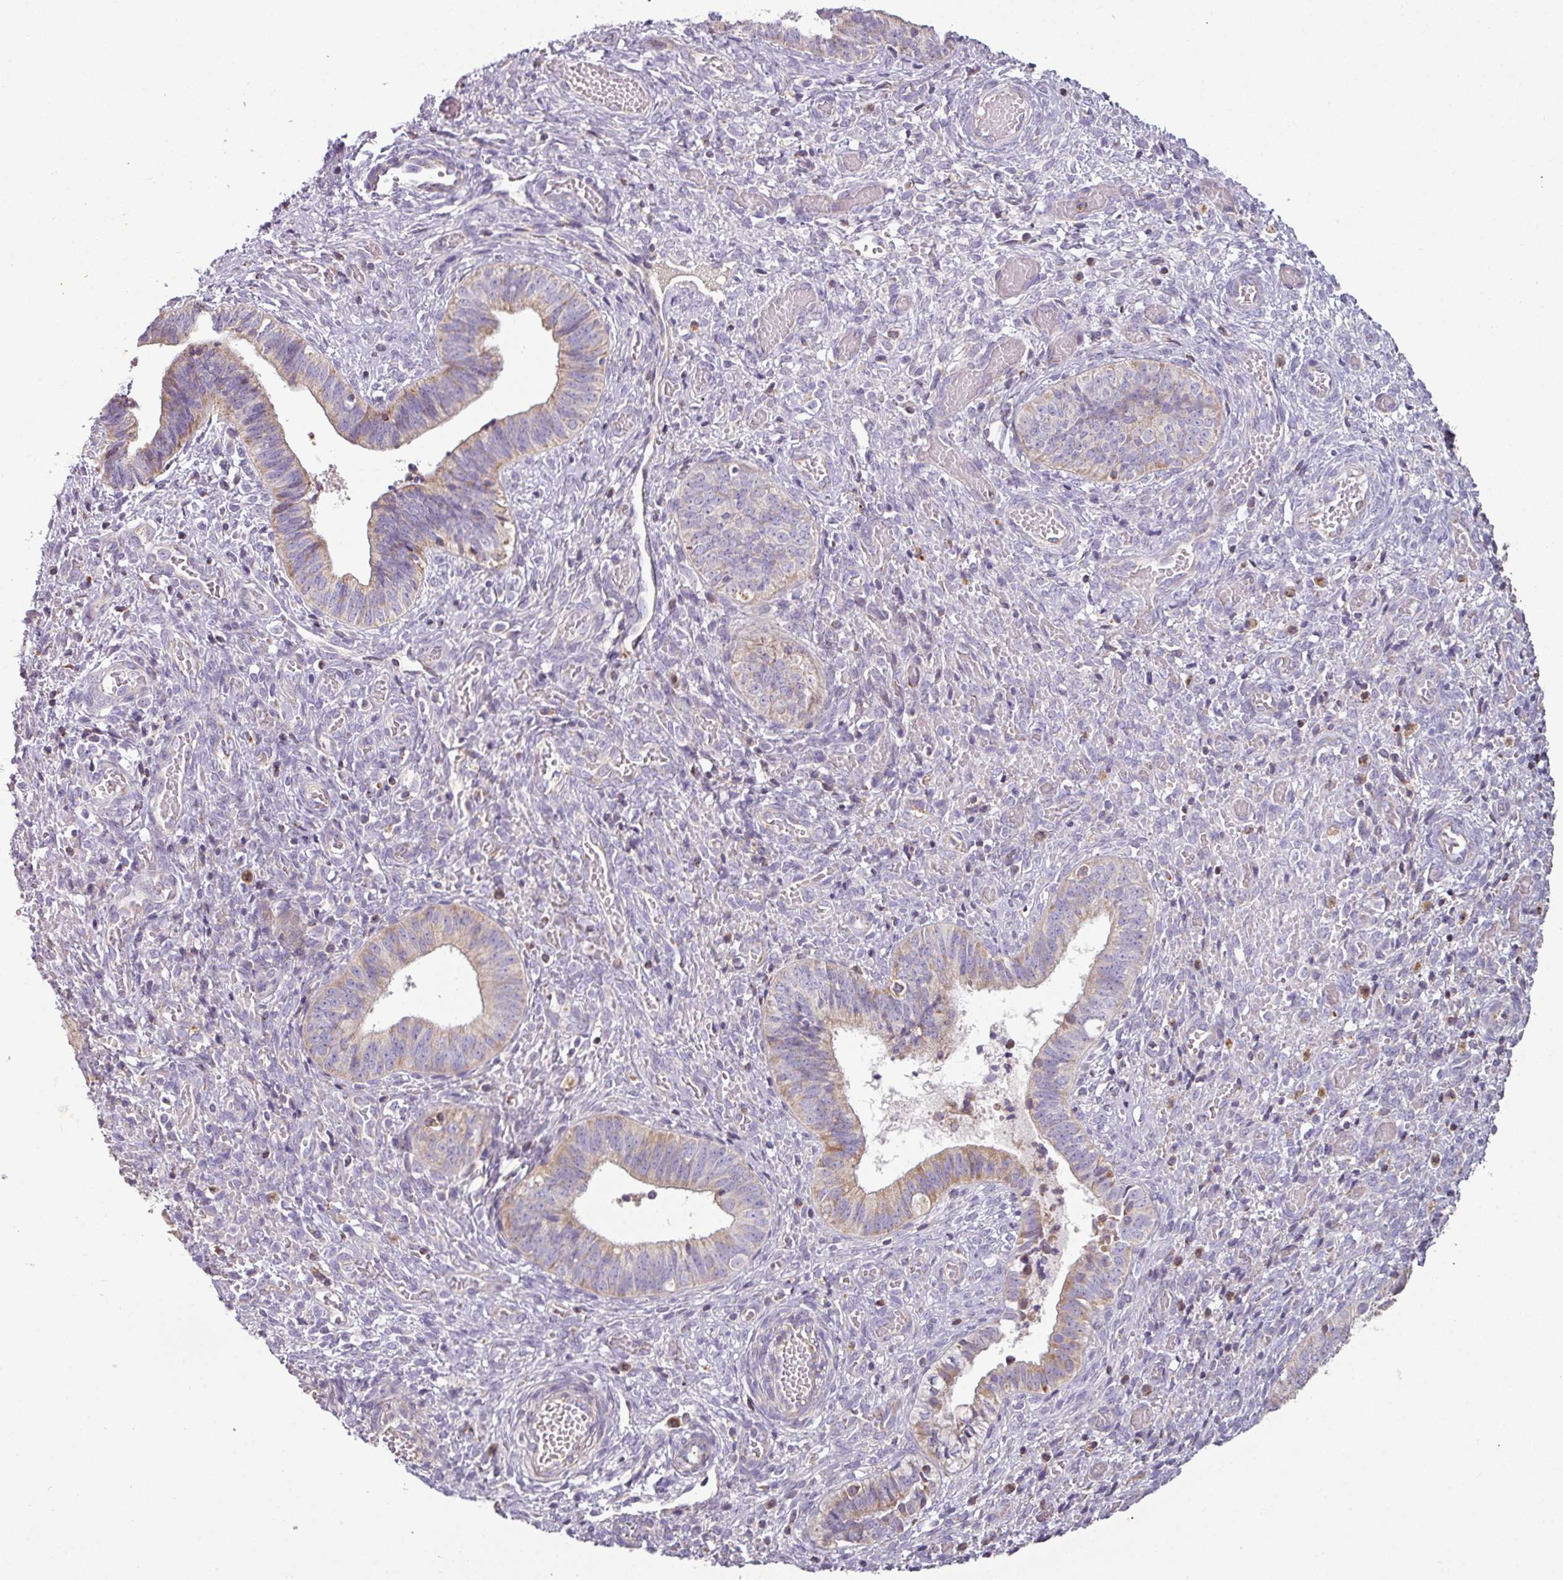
{"staining": {"intensity": "weak", "quantity": "25%-75%", "location": "cytoplasmic/membranous"}, "tissue": "cervical cancer", "cell_type": "Tumor cells", "image_type": "cancer", "snomed": [{"axis": "morphology", "description": "Squamous cell carcinoma, NOS"}, {"axis": "topography", "description": "Cervix"}], "caption": "Immunohistochemical staining of squamous cell carcinoma (cervical) displays low levels of weak cytoplasmic/membranous protein staining in about 25%-75% of tumor cells. (DAB IHC, brown staining for protein, blue staining for nuclei).", "gene": "SQOR", "patient": {"sex": "female", "age": 59}}